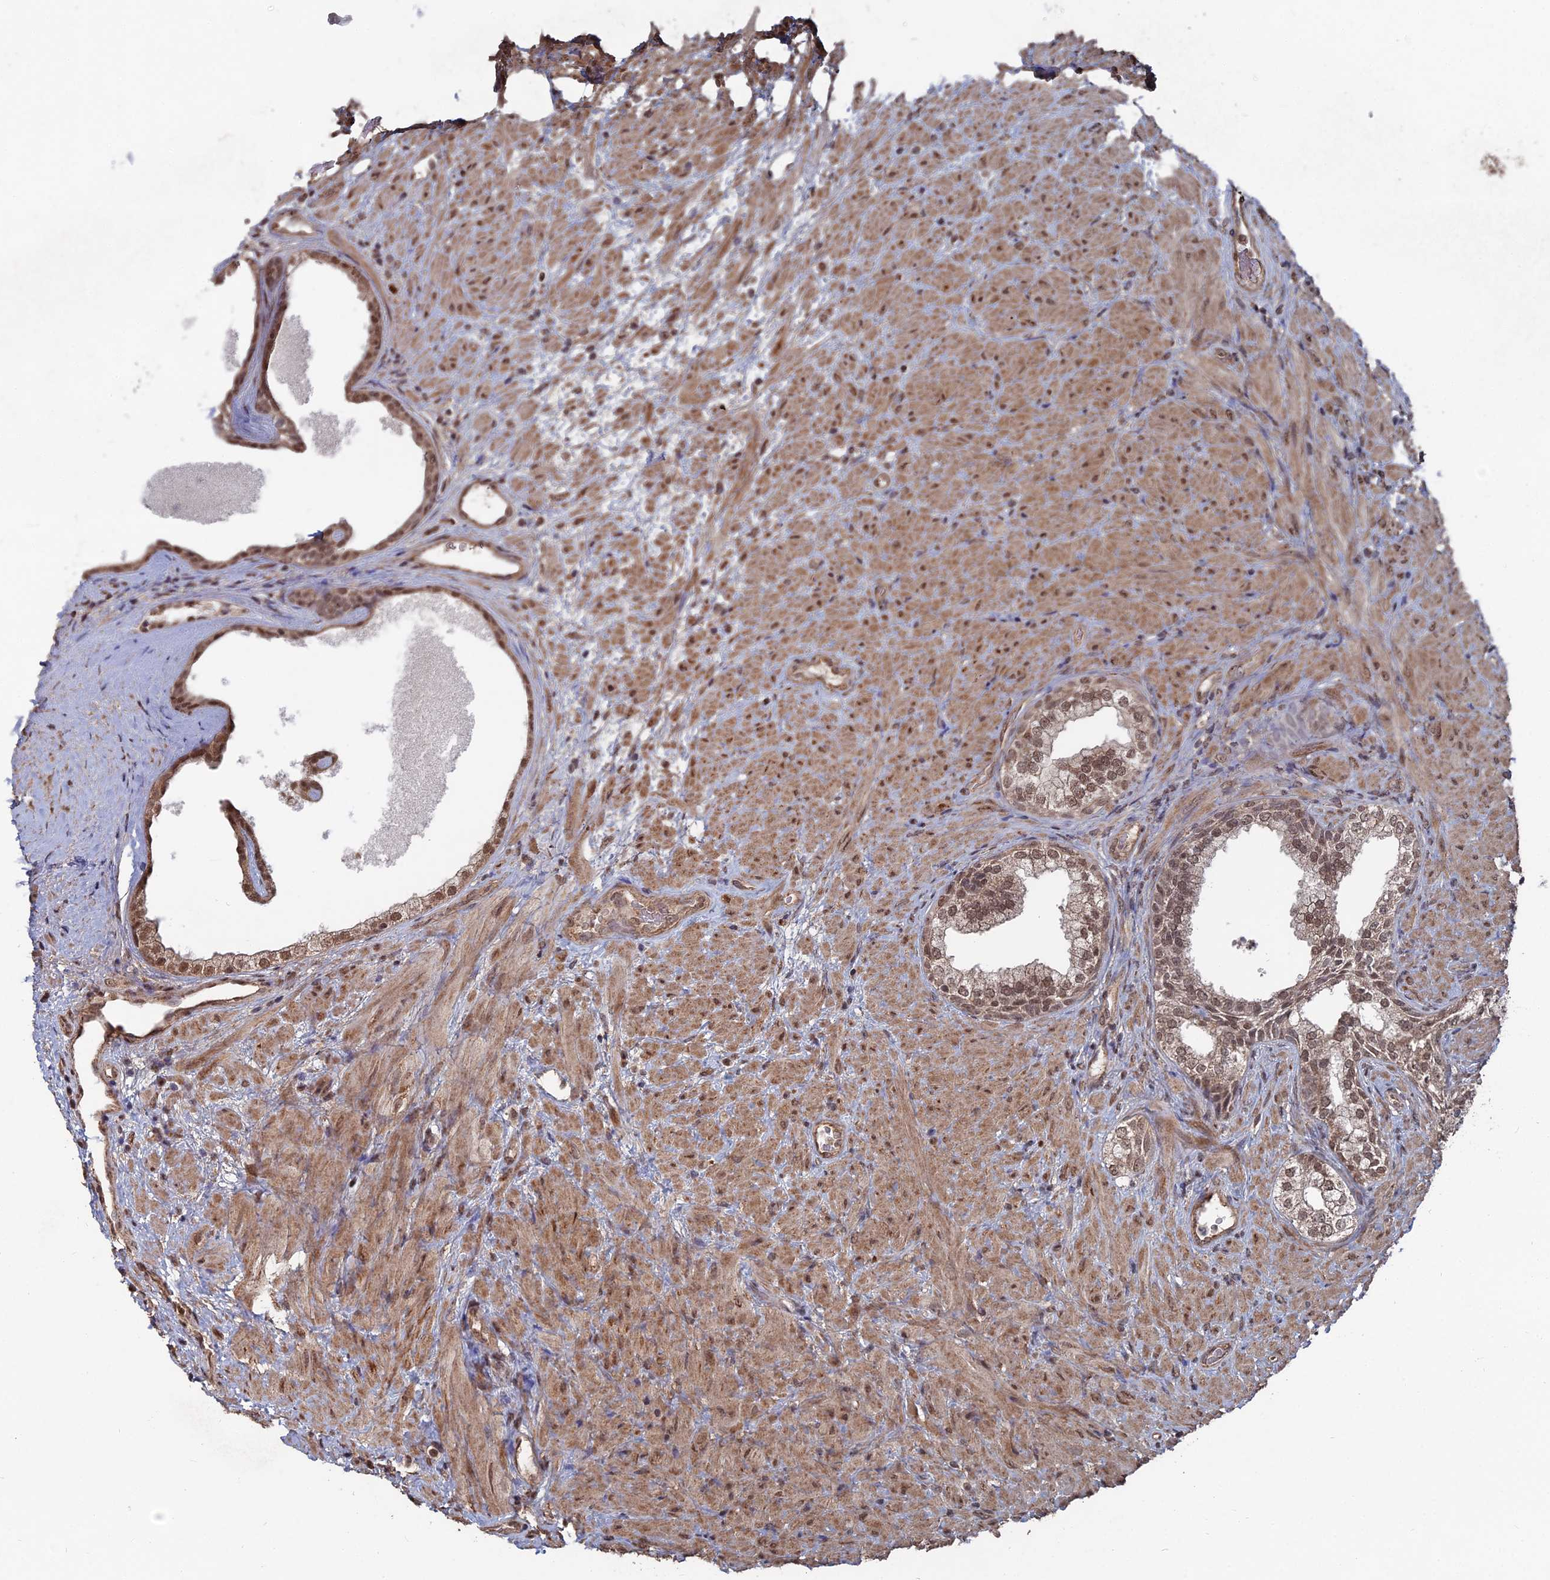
{"staining": {"intensity": "moderate", "quantity": ">75%", "location": "nuclear"}, "tissue": "prostate", "cell_type": "Glandular cells", "image_type": "normal", "snomed": [{"axis": "morphology", "description": "Normal tissue, NOS"}, {"axis": "topography", "description": "Prostate"}], "caption": "A high-resolution micrograph shows immunohistochemistry staining of normal prostate, which shows moderate nuclear positivity in approximately >75% of glandular cells.", "gene": "CCNP", "patient": {"sex": "male", "age": 76}}